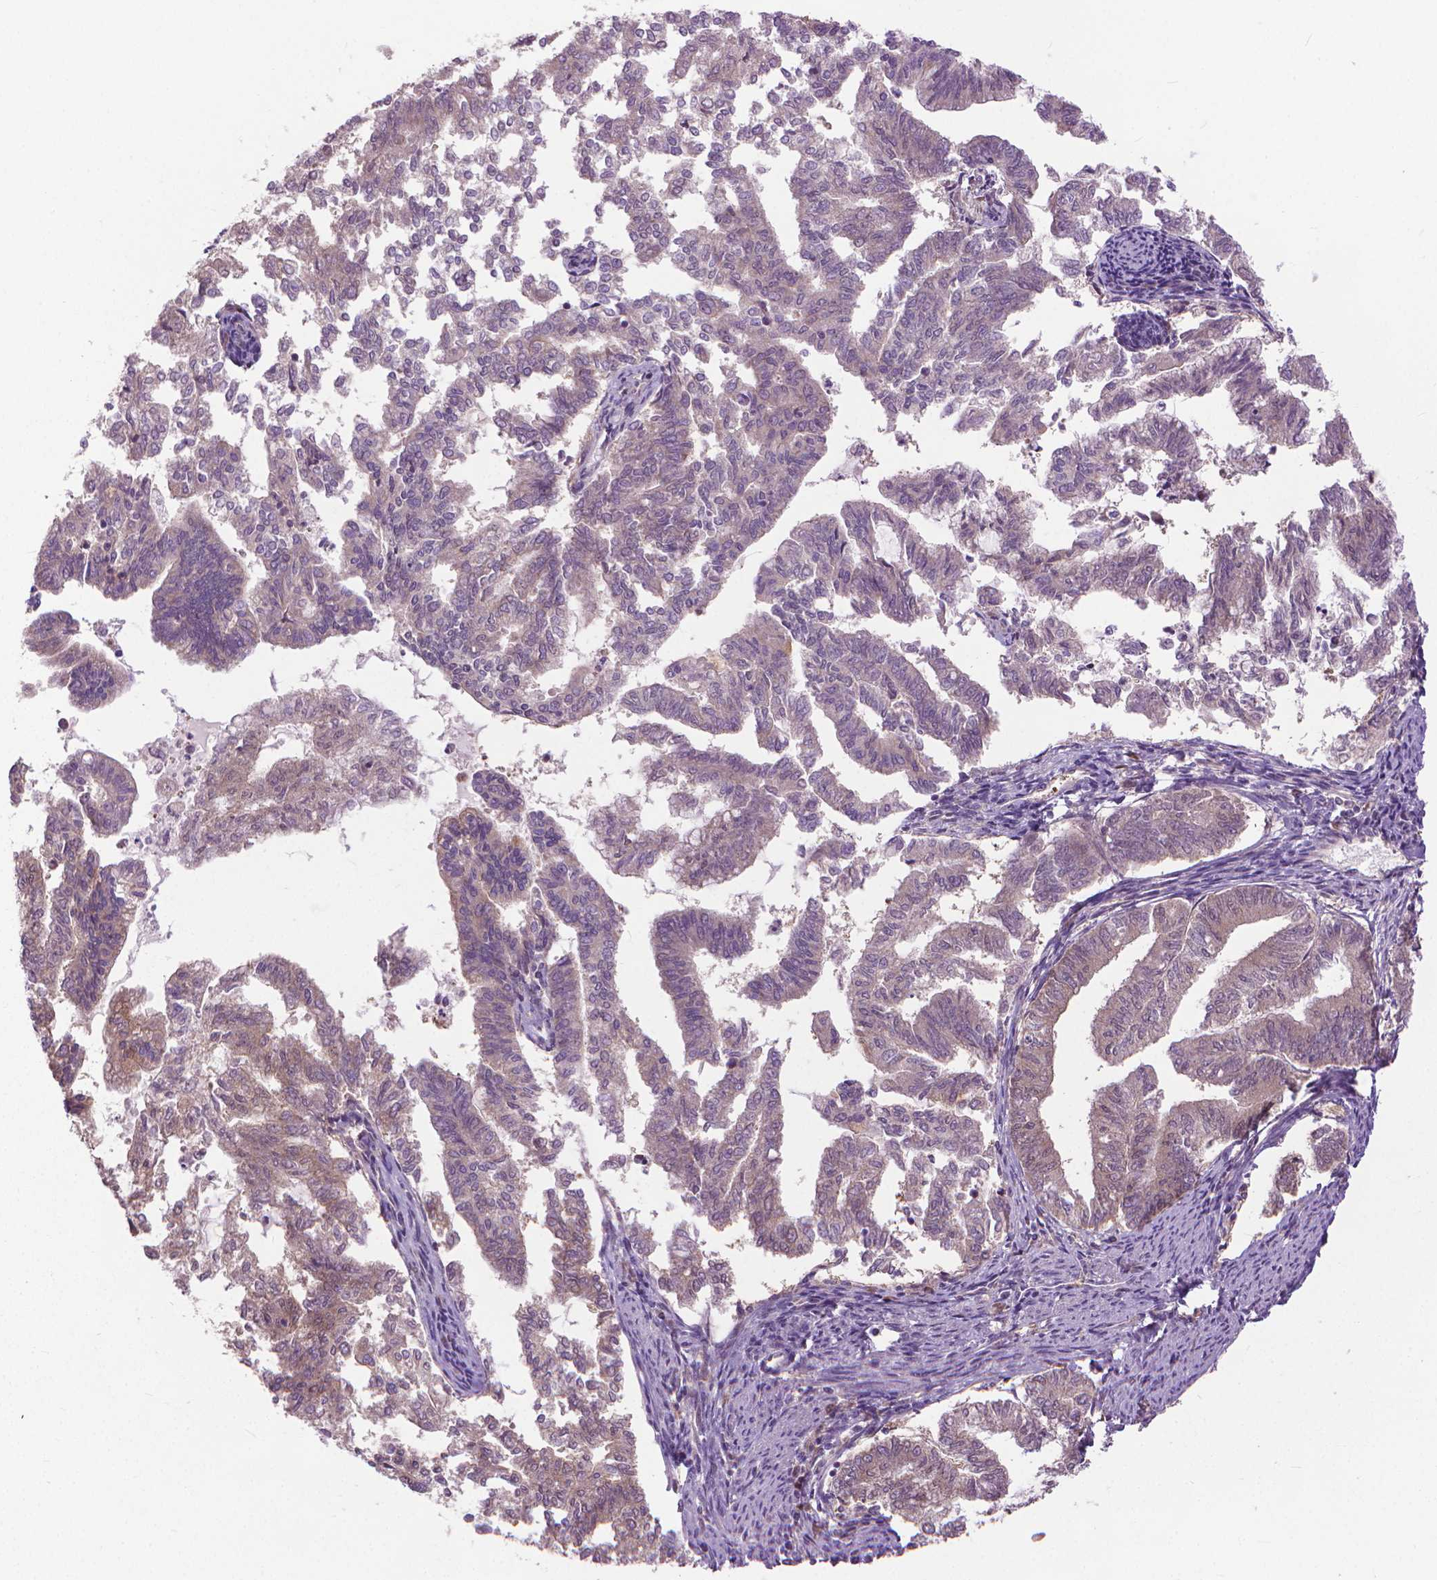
{"staining": {"intensity": "weak", "quantity": "<25%", "location": "cytoplasmic/membranous"}, "tissue": "endometrial cancer", "cell_type": "Tumor cells", "image_type": "cancer", "snomed": [{"axis": "morphology", "description": "Adenocarcinoma, NOS"}, {"axis": "topography", "description": "Endometrium"}], "caption": "Adenocarcinoma (endometrial) was stained to show a protein in brown. There is no significant staining in tumor cells.", "gene": "NUDT1", "patient": {"sex": "female", "age": 79}}